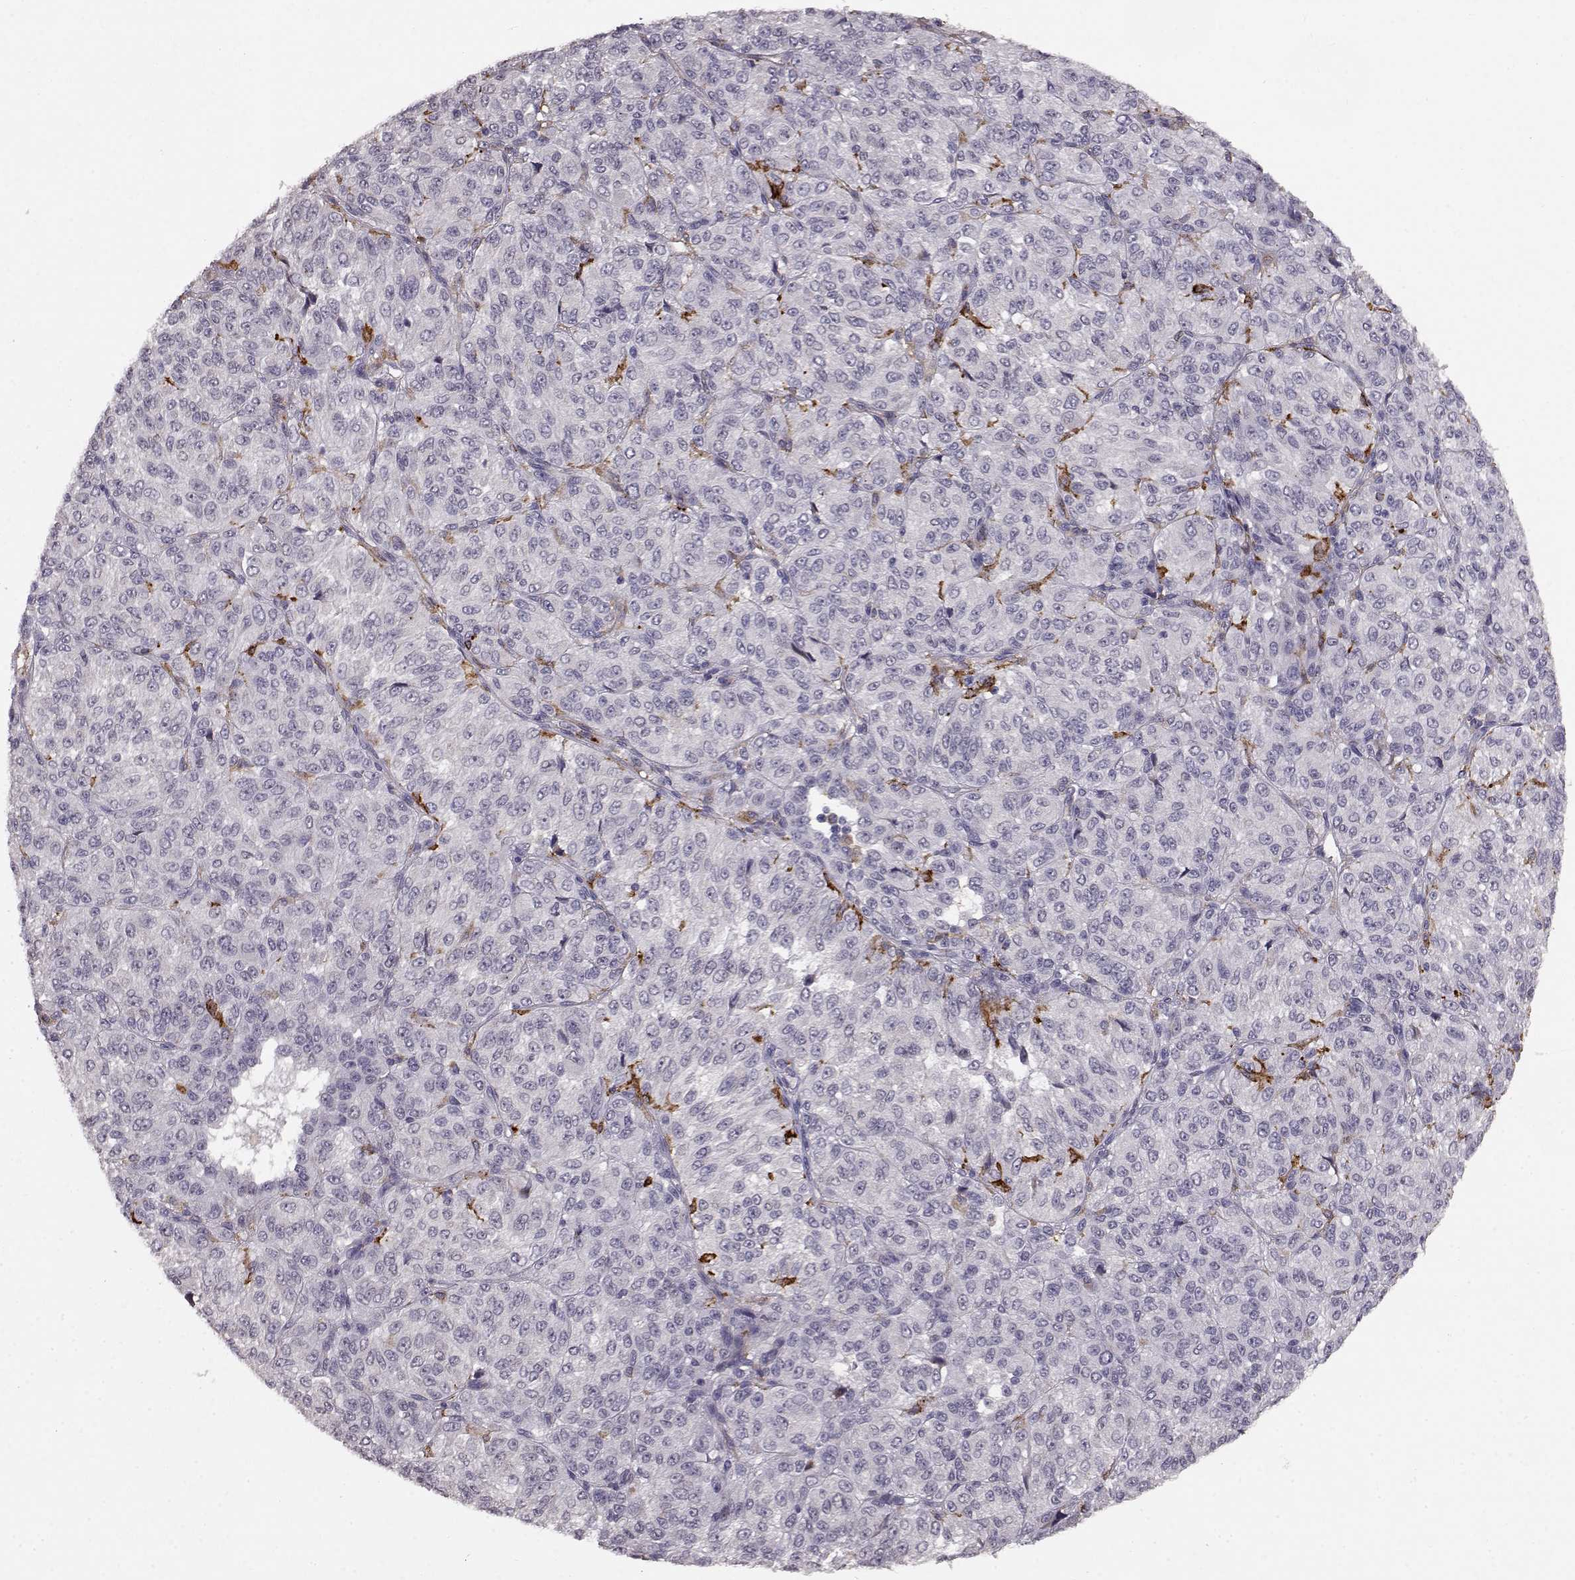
{"staining": {"intensity": "negative", "quantity": "none", "location": "none"}, "tissue": "melanoma", "cell_type": "Tumor cells", "image_type": "cancer", "snomed": [{"axis": "morphology", "description": "Malignant melanoma, Metastatic site"}, {"axis": "topography", "description": "Brain"}], "caption": "This is an immunohistochemistry (IHC) micrograph of human malignant melanoma (metastatic site). There is no positivity in tumor cells.", "gene": "CCNF", "patient": {"sex": "female", "age": 56}}